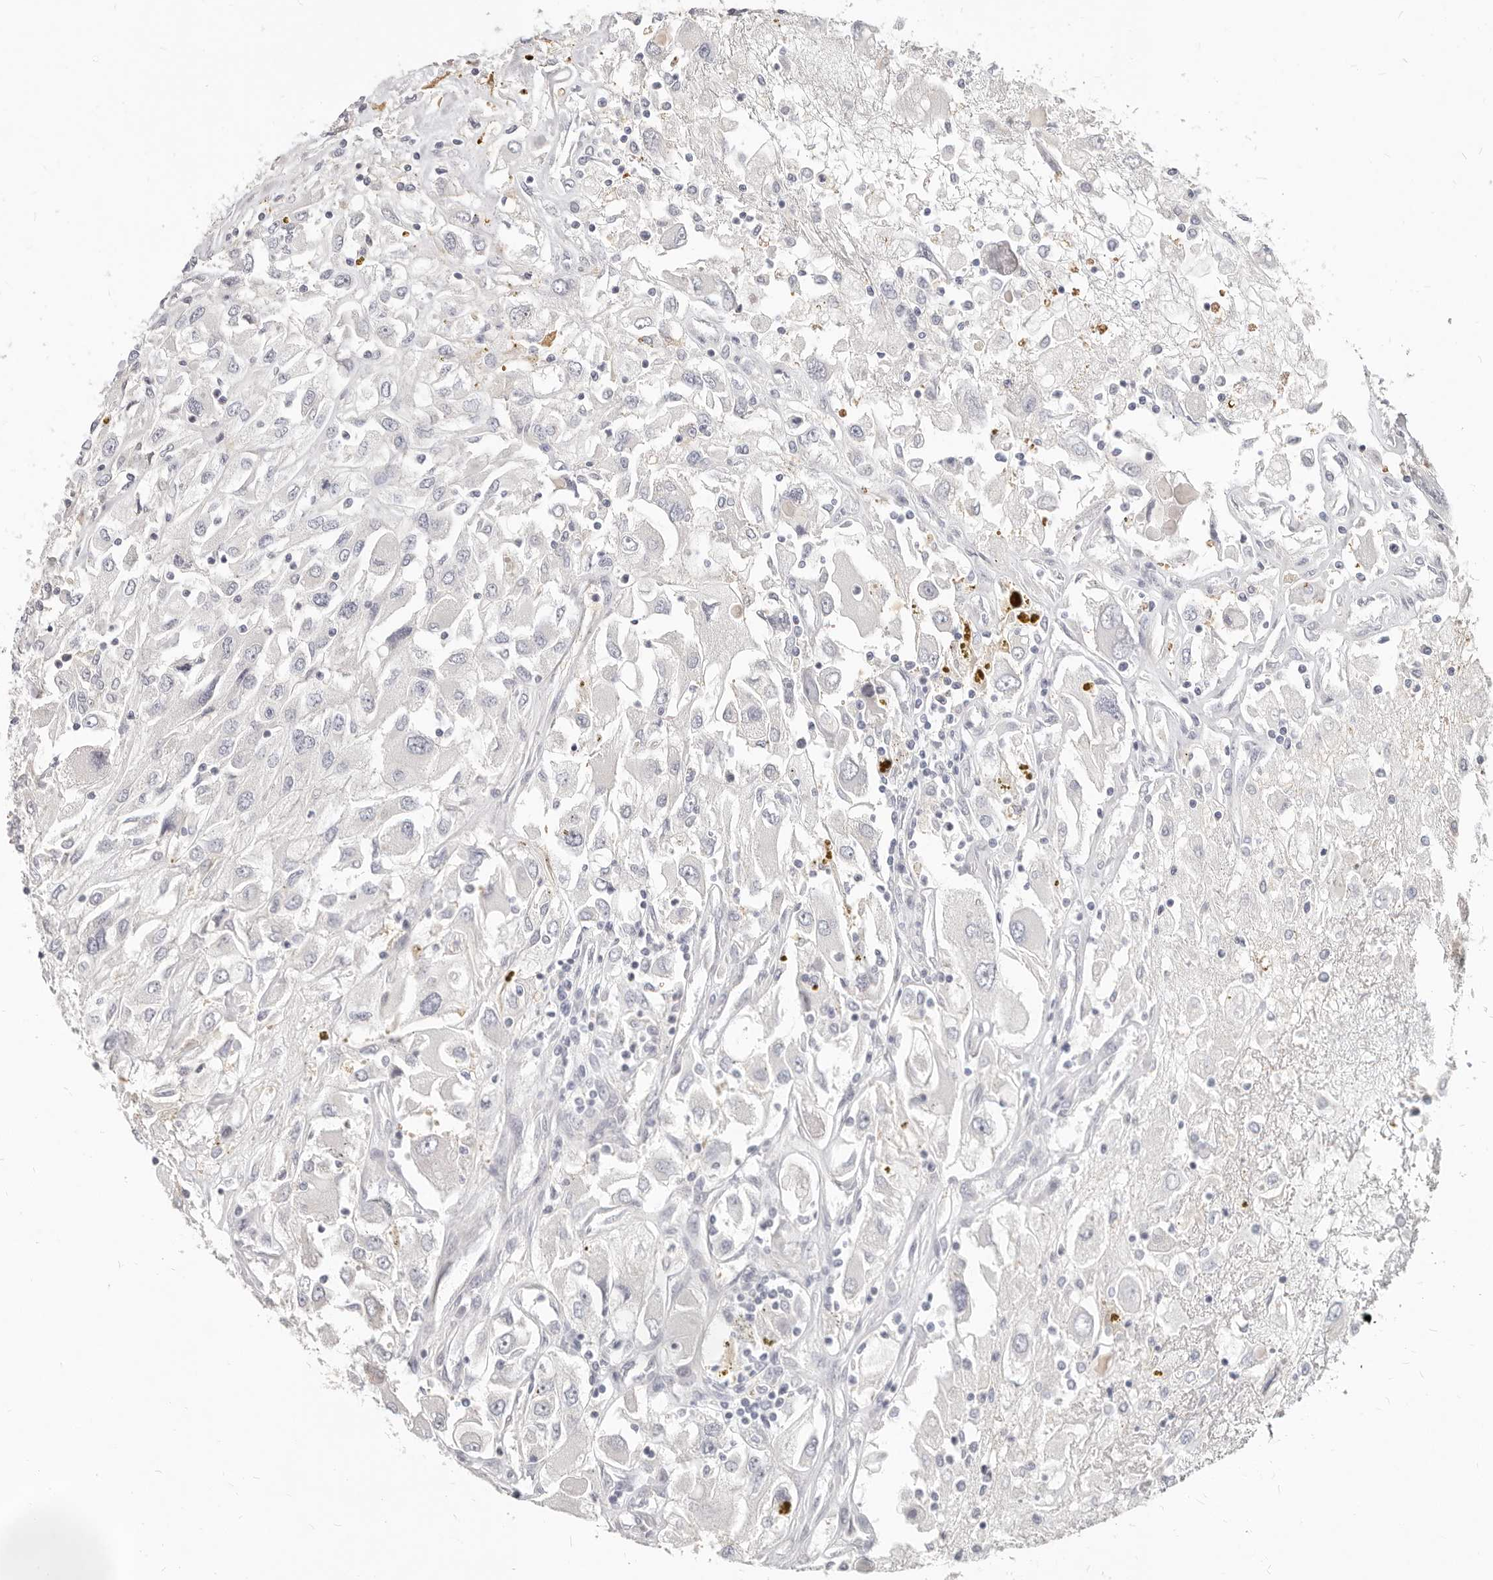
{"staining": {"intensity": "negative", "quantity": "none", "location": "none"}, "tissue": "renal cancer", "cell_type": "Tumor cells", "image_type": "cancer", "snomed": [{"axis": "morphology", "description": "Adenocarcinoma, NOS"}, {"axis": "topography", "description": "Kidney"}], "caption": "Immunohistochemical staining of renal adenocarcinoma displays no significant expression in tumor cells.", "gene": "TMEM63B", "patient": {"sex": "female", "age": 52}}